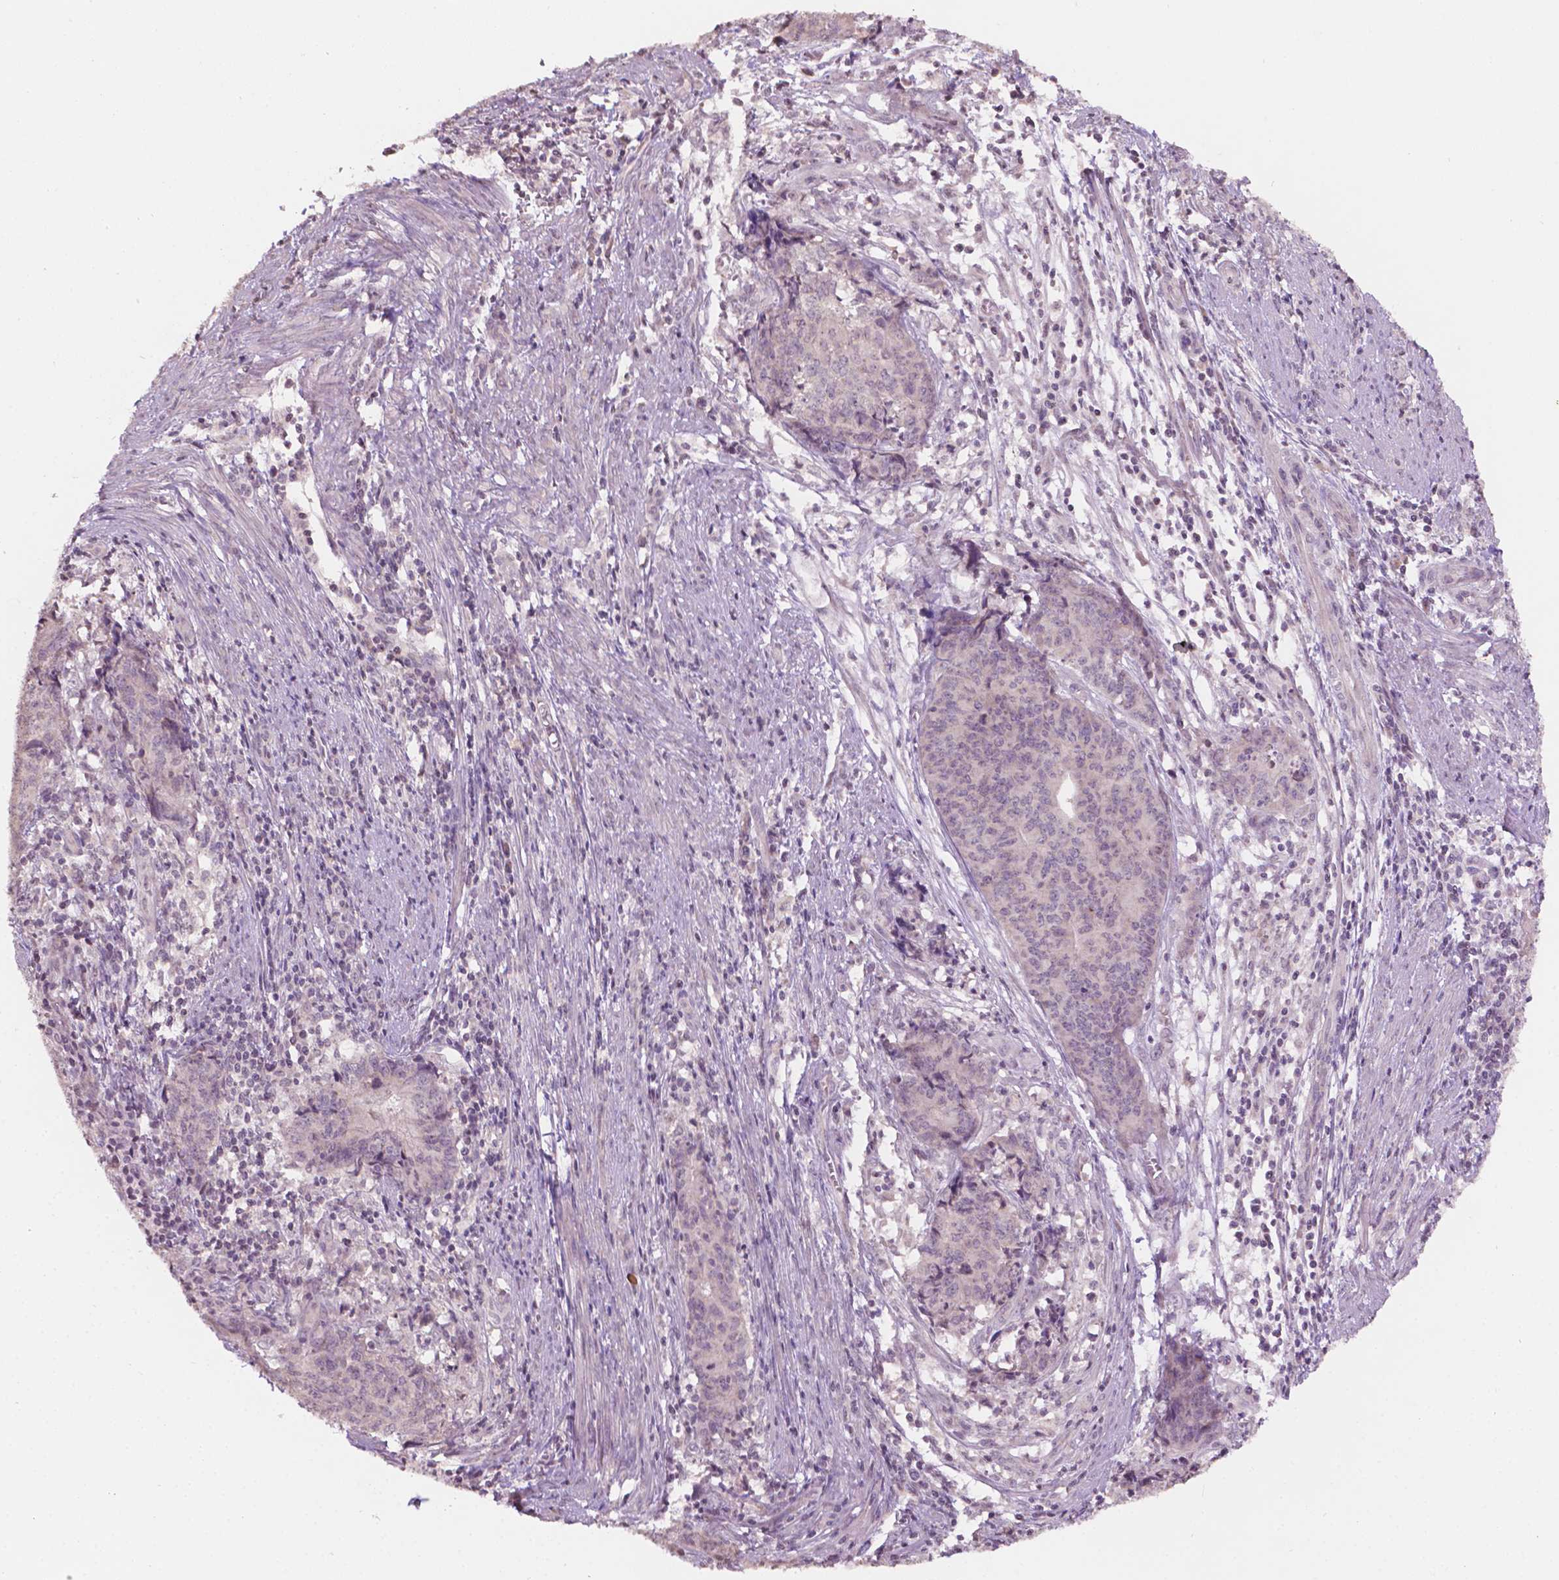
{"staining": {"intensity": "negative", "quantity": "none", "location": "none"}, "tissue": "endometrial cancer", "cell_type": "Tumor cells", "image_type": "cancer", "snomed": [{"axis": "morphology", "description": "Adenocarcinoma, NOS"}, {"axis": "topography", "description": "Endometrium"}], "caption": "Immunohistochemistry micrograph of neoplastic tissue: endometrial cancer stained with DAB shows no significant protein staining in tumor cells.", "gene": "NOS1AP", "patient": {"sex": "female", "age": 59}}